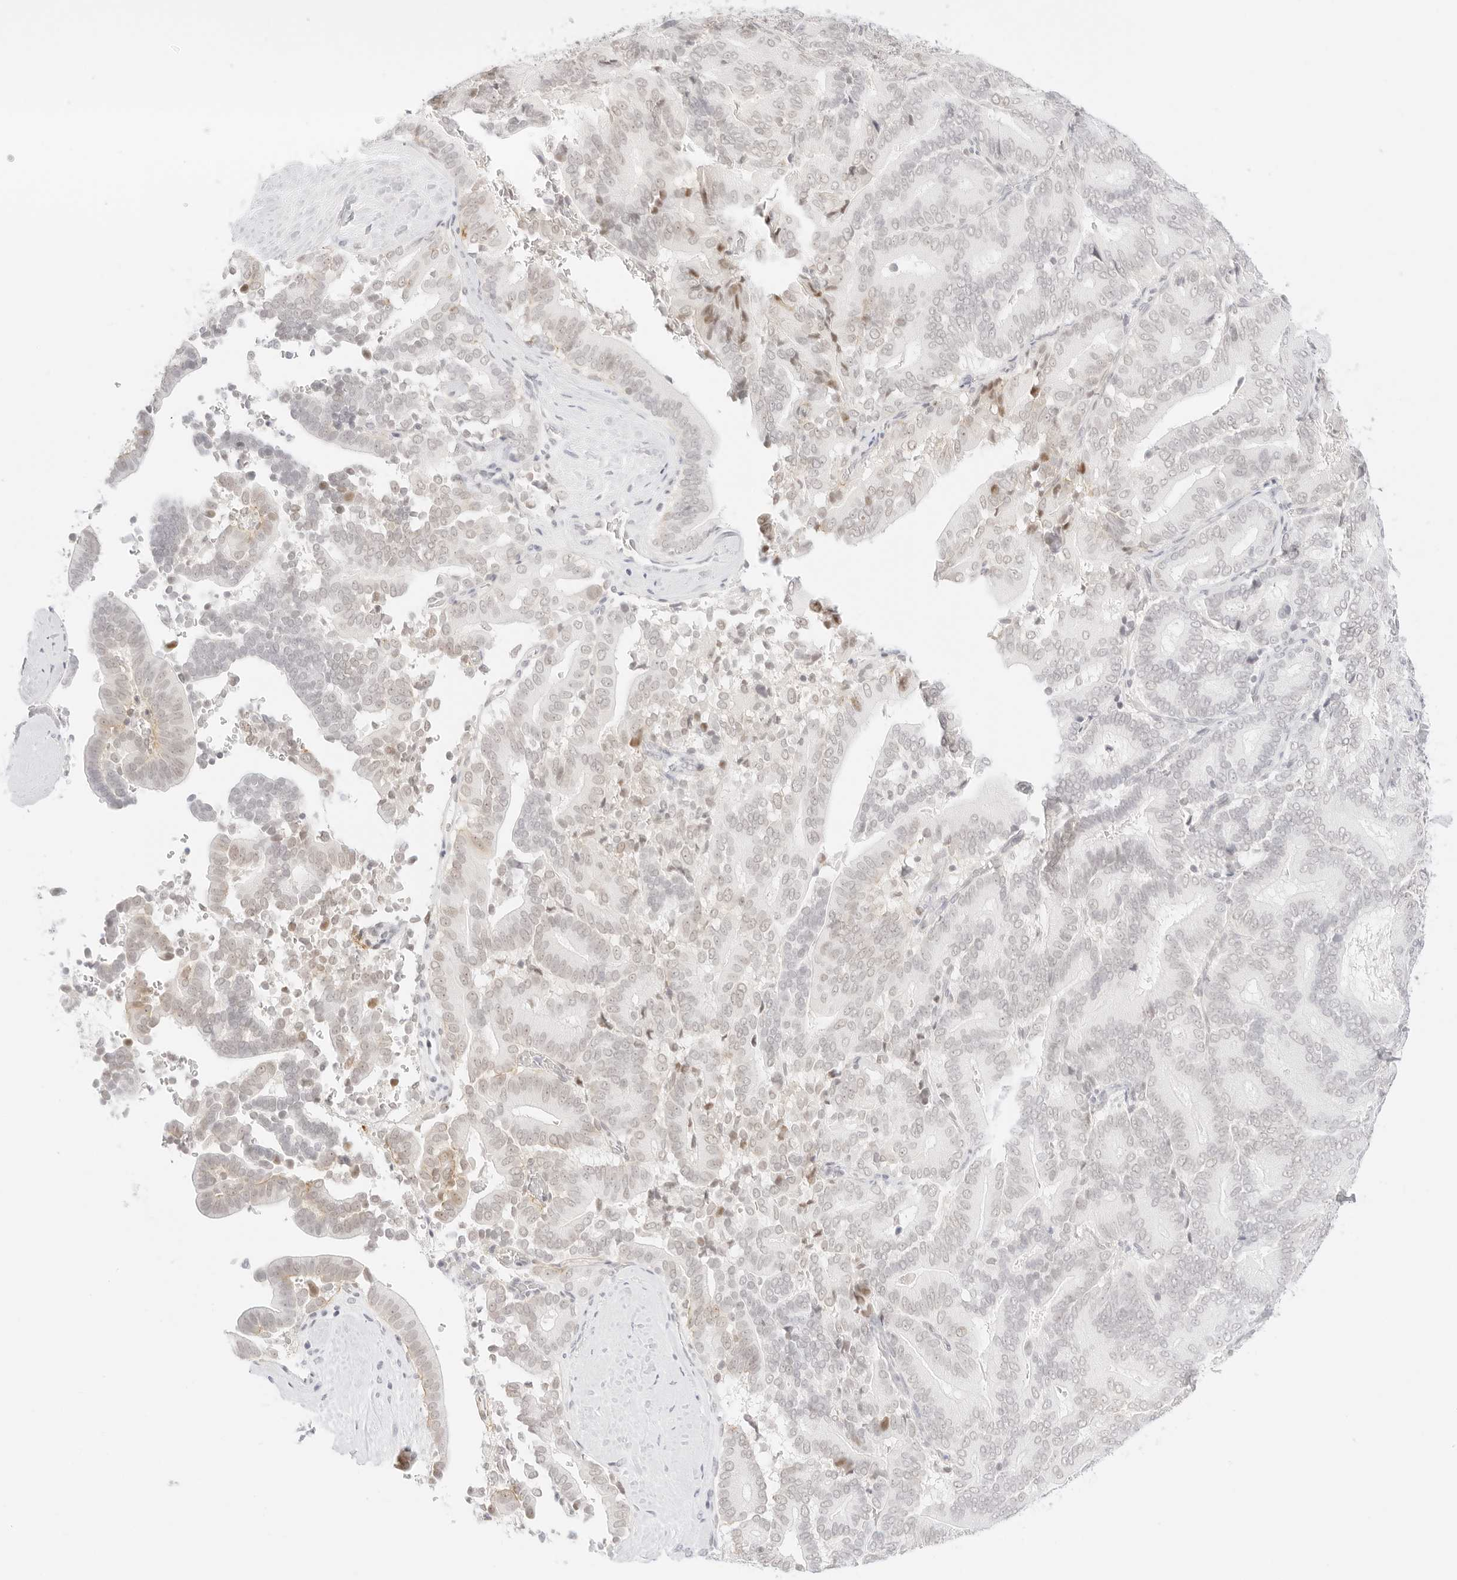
{"staining": {"intensity": "weak", "quantity": "<25%", "location": "nuclear"}, "tissue": "liver cancer", "cell_type": "Tumor cells", "image_type": "cancer", "snomed": [{"axis": "morphology", "description": "Cholangiocarcinoma"}, {"axis": "topography", "description": "Liver"}], "caption": "IHC histopathology image of neoplastic tissue: liver cancer (cholangiocarcinoma) stained with DAB (3,3'-diaminobenzidine) displays no significant protein staining in tumor cells.", "gene": "ITGA6", "patient": {"sex": "female", "age": 75}}